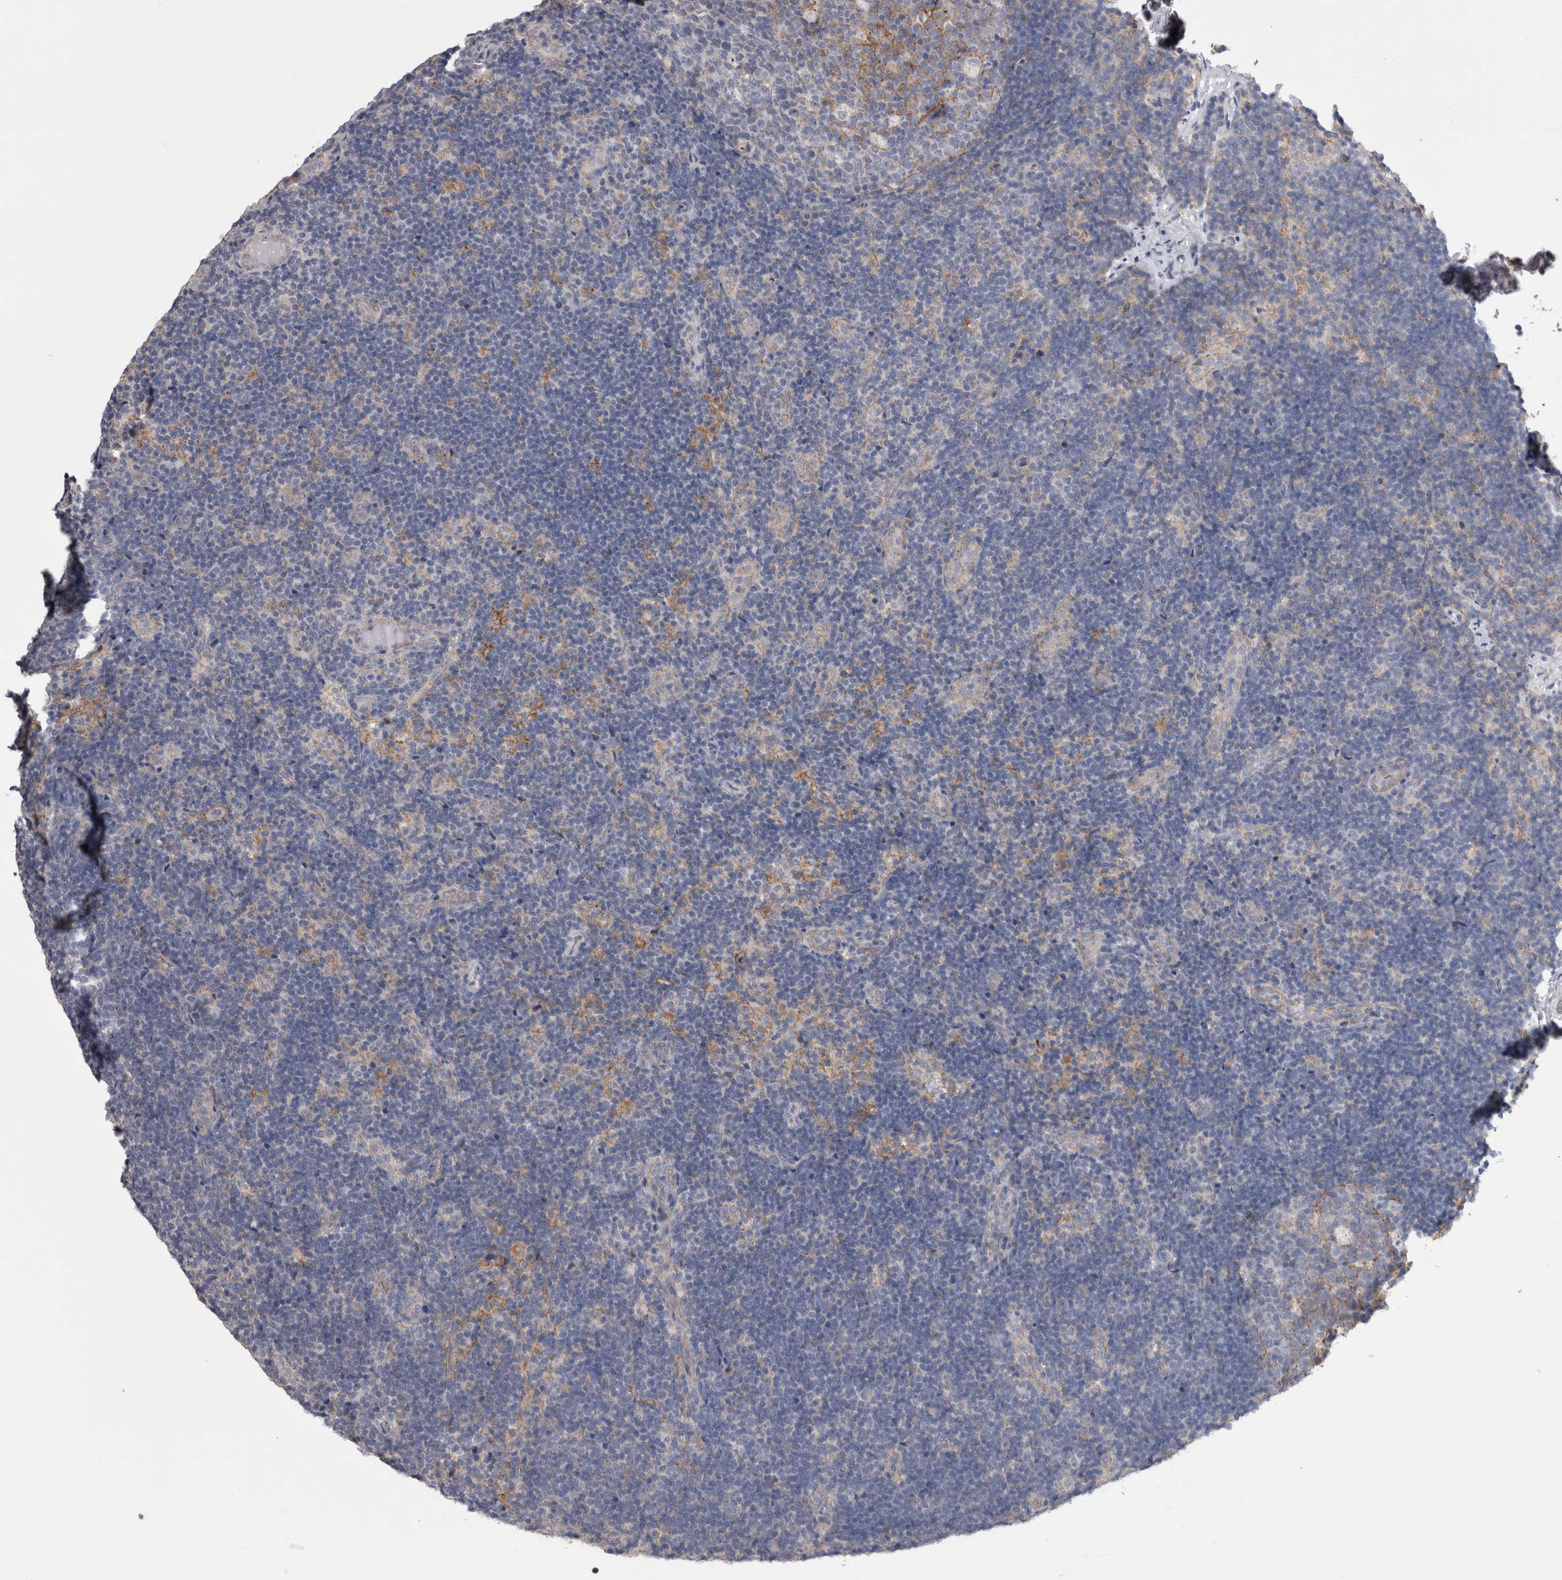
{"staining": {"intensity": "moderate", "quantity": "25%-75%", "location": "cytoplasmic/membranous"}, "tissue": "lymph node", "cell_type": "Germinal center cells", "image_type": "normal", "snomed": [{"axis": "morphology", "description": "Normal tissue, NOS"}, {"axis": "topography", "description": "Lymph node"}], "caption": "Lymph node was stained to show a protein in brown. There is medium levels of moderate cytoplasmic/membranous positivity in approximately 25%-75% of germinal center cells. The protein of interest is shown in brown color, while the nuclei are stained blue.", "gene": "NECTIN2", "patient": {"sex": "female", "age": 22}}